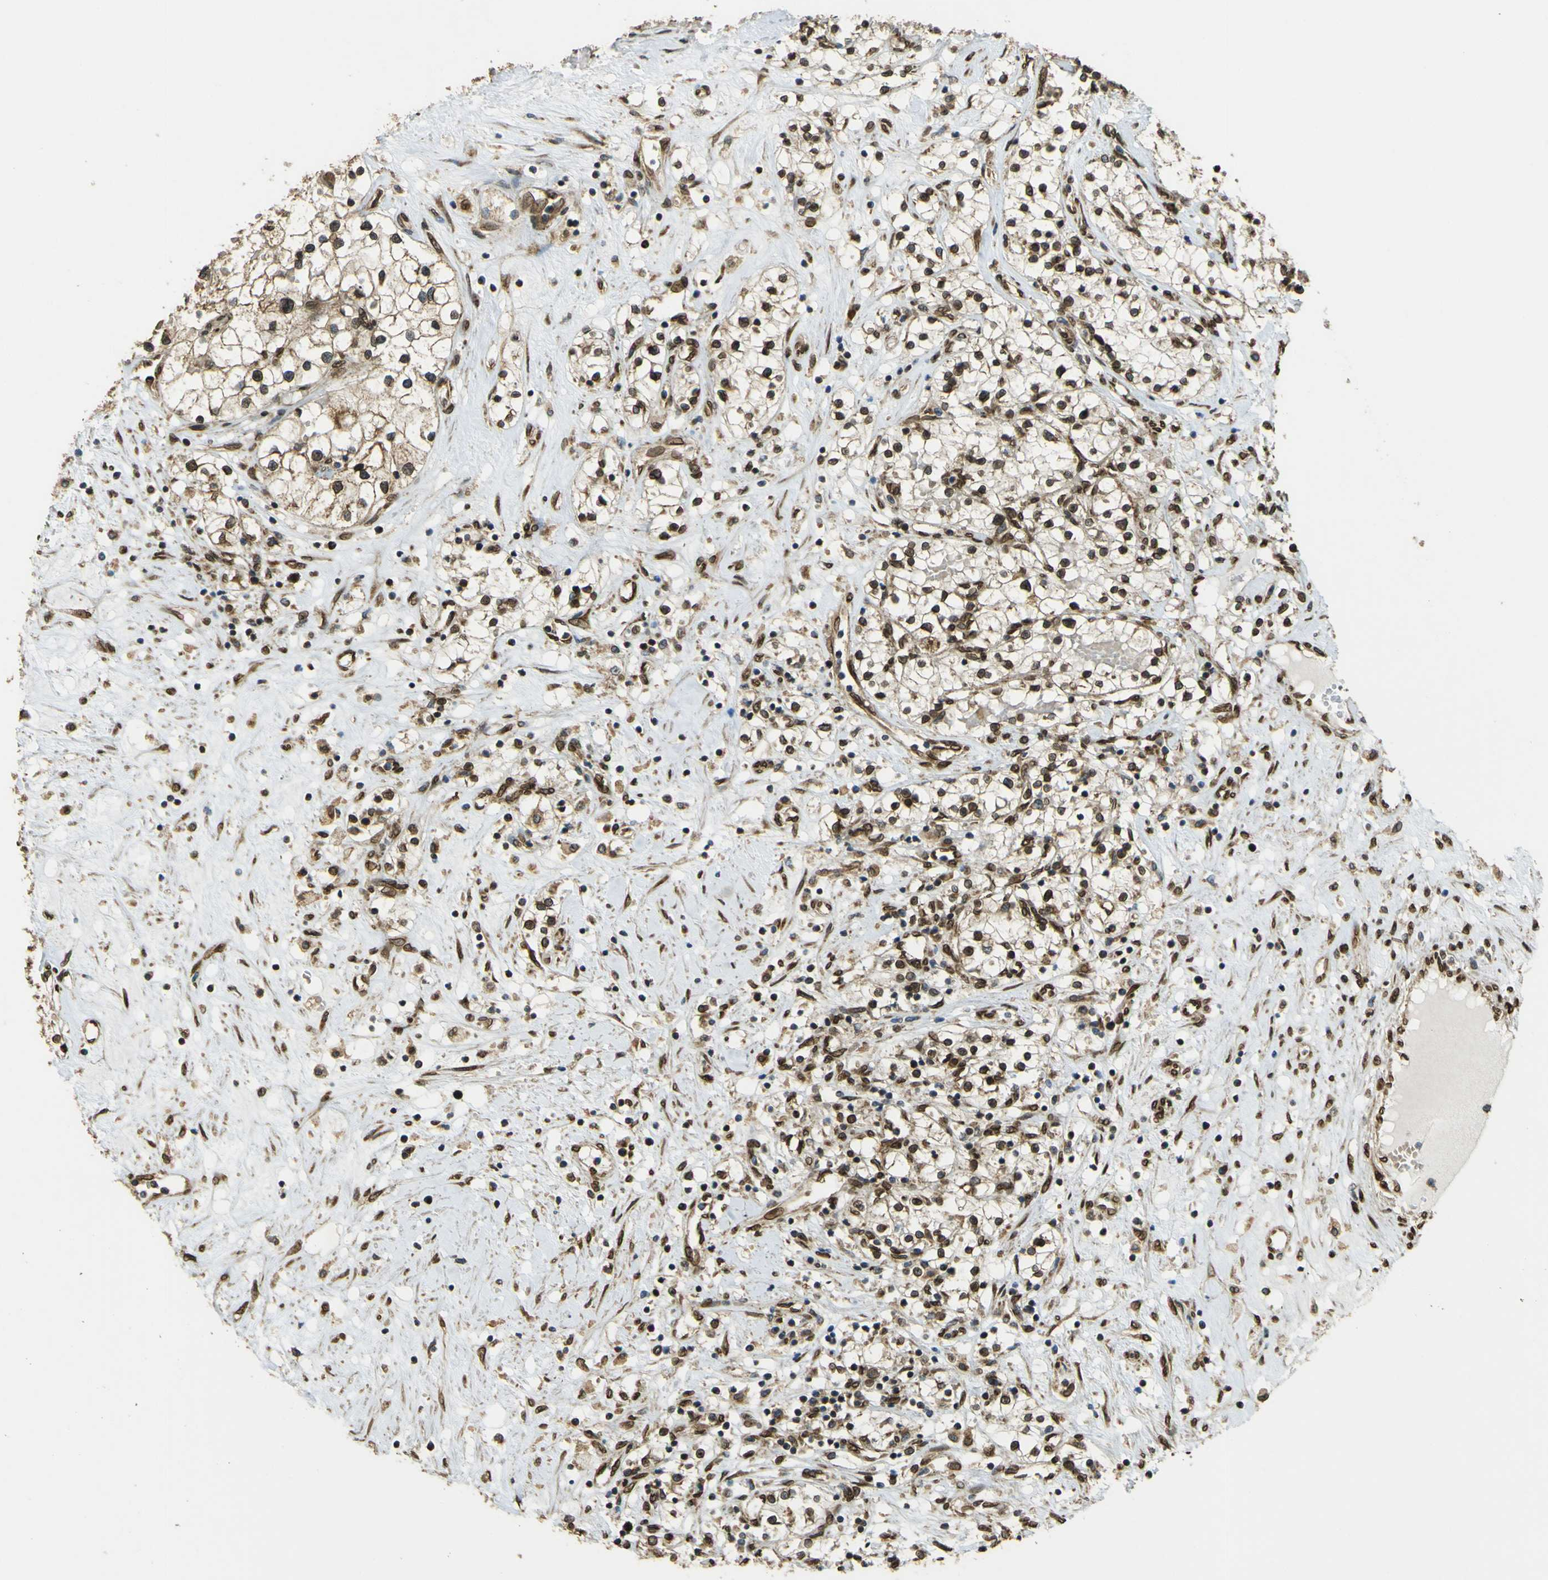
{"staining": {"intensity": "moderate", "quantity": ">75%", "location": "cytoplasmic/membranous,nuclear"}, "tissue": "renal cancer", "cell_type": "Tumor cells", "image_type": "cancer", "snomed": [{"axis": "morphology", "description": "Adenocarcinoma, NOS"}, {"axis": "topography", "description": "Kidney"}], "caption": "Moderate cytoplasmic/membranous and nuclear staining is identified in about >75% of tumor cells in renal cancer (adenocarcinoma).", "gene": "GALNT1", "patient": {"sex": "male", "age": 68}}